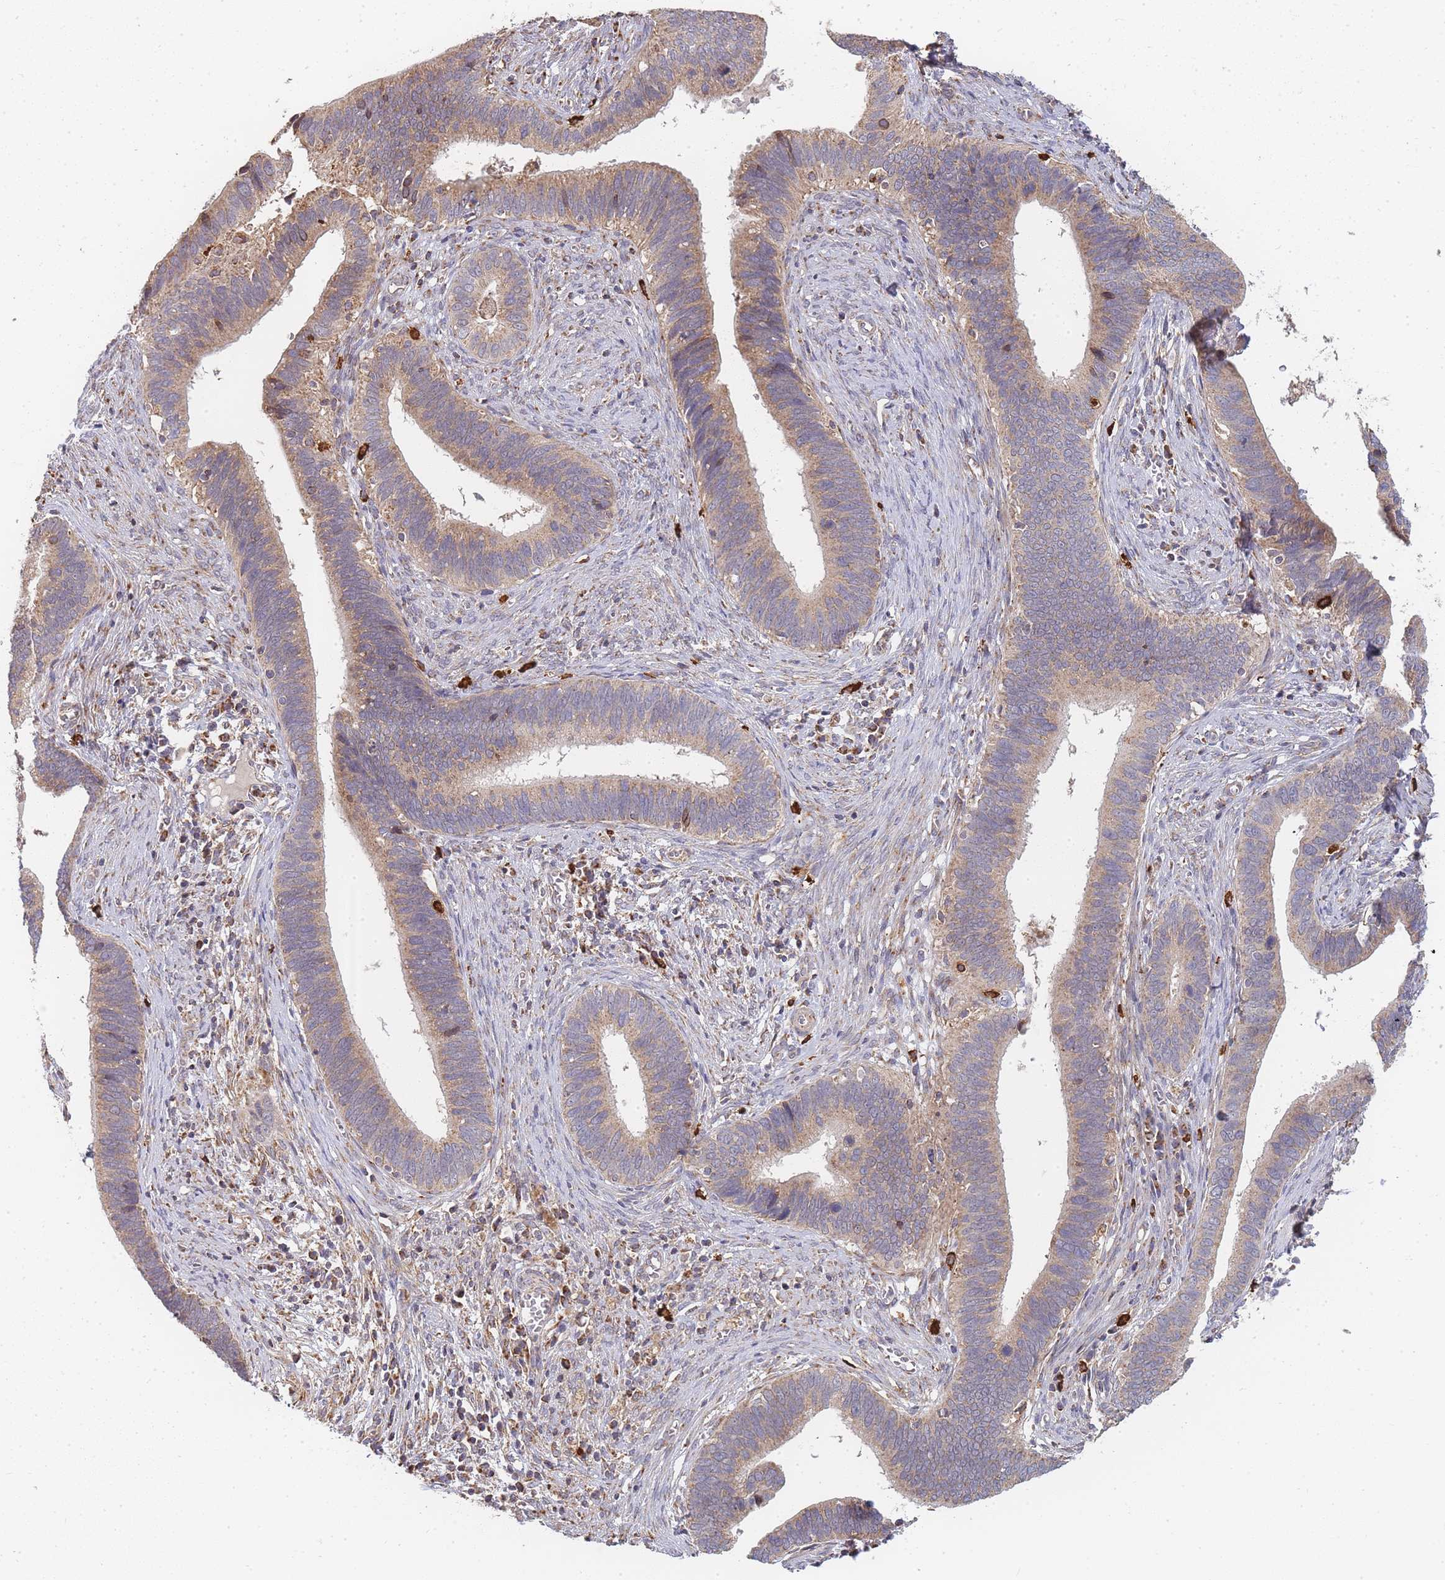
{"staining": {"intensity": "moderate", "quantity": ">75%", "location": "cytoplasmic/membranous"}, "tissue": "cervical cancer", "cell_type": "Tumor cells", "image_type": "cancer", "snomed": [{"axis": "morphology", "description": "Adenocarcinoma, NOS"}, {"axis": "topography", "description": "Cervix"}], "caption": "Adenocarcinoma (cervical) stained with DAB (3,3'-diaminobenzidine) IHC shows medium levels of moderate cytoplasmic/membranous expression in approximately >75% of tumor cells. (brown staining indicates protein expression, while blue staining denotes nuclei).", "gene": "ADCY9", "patient": {"sex": "female", "age": 42}}